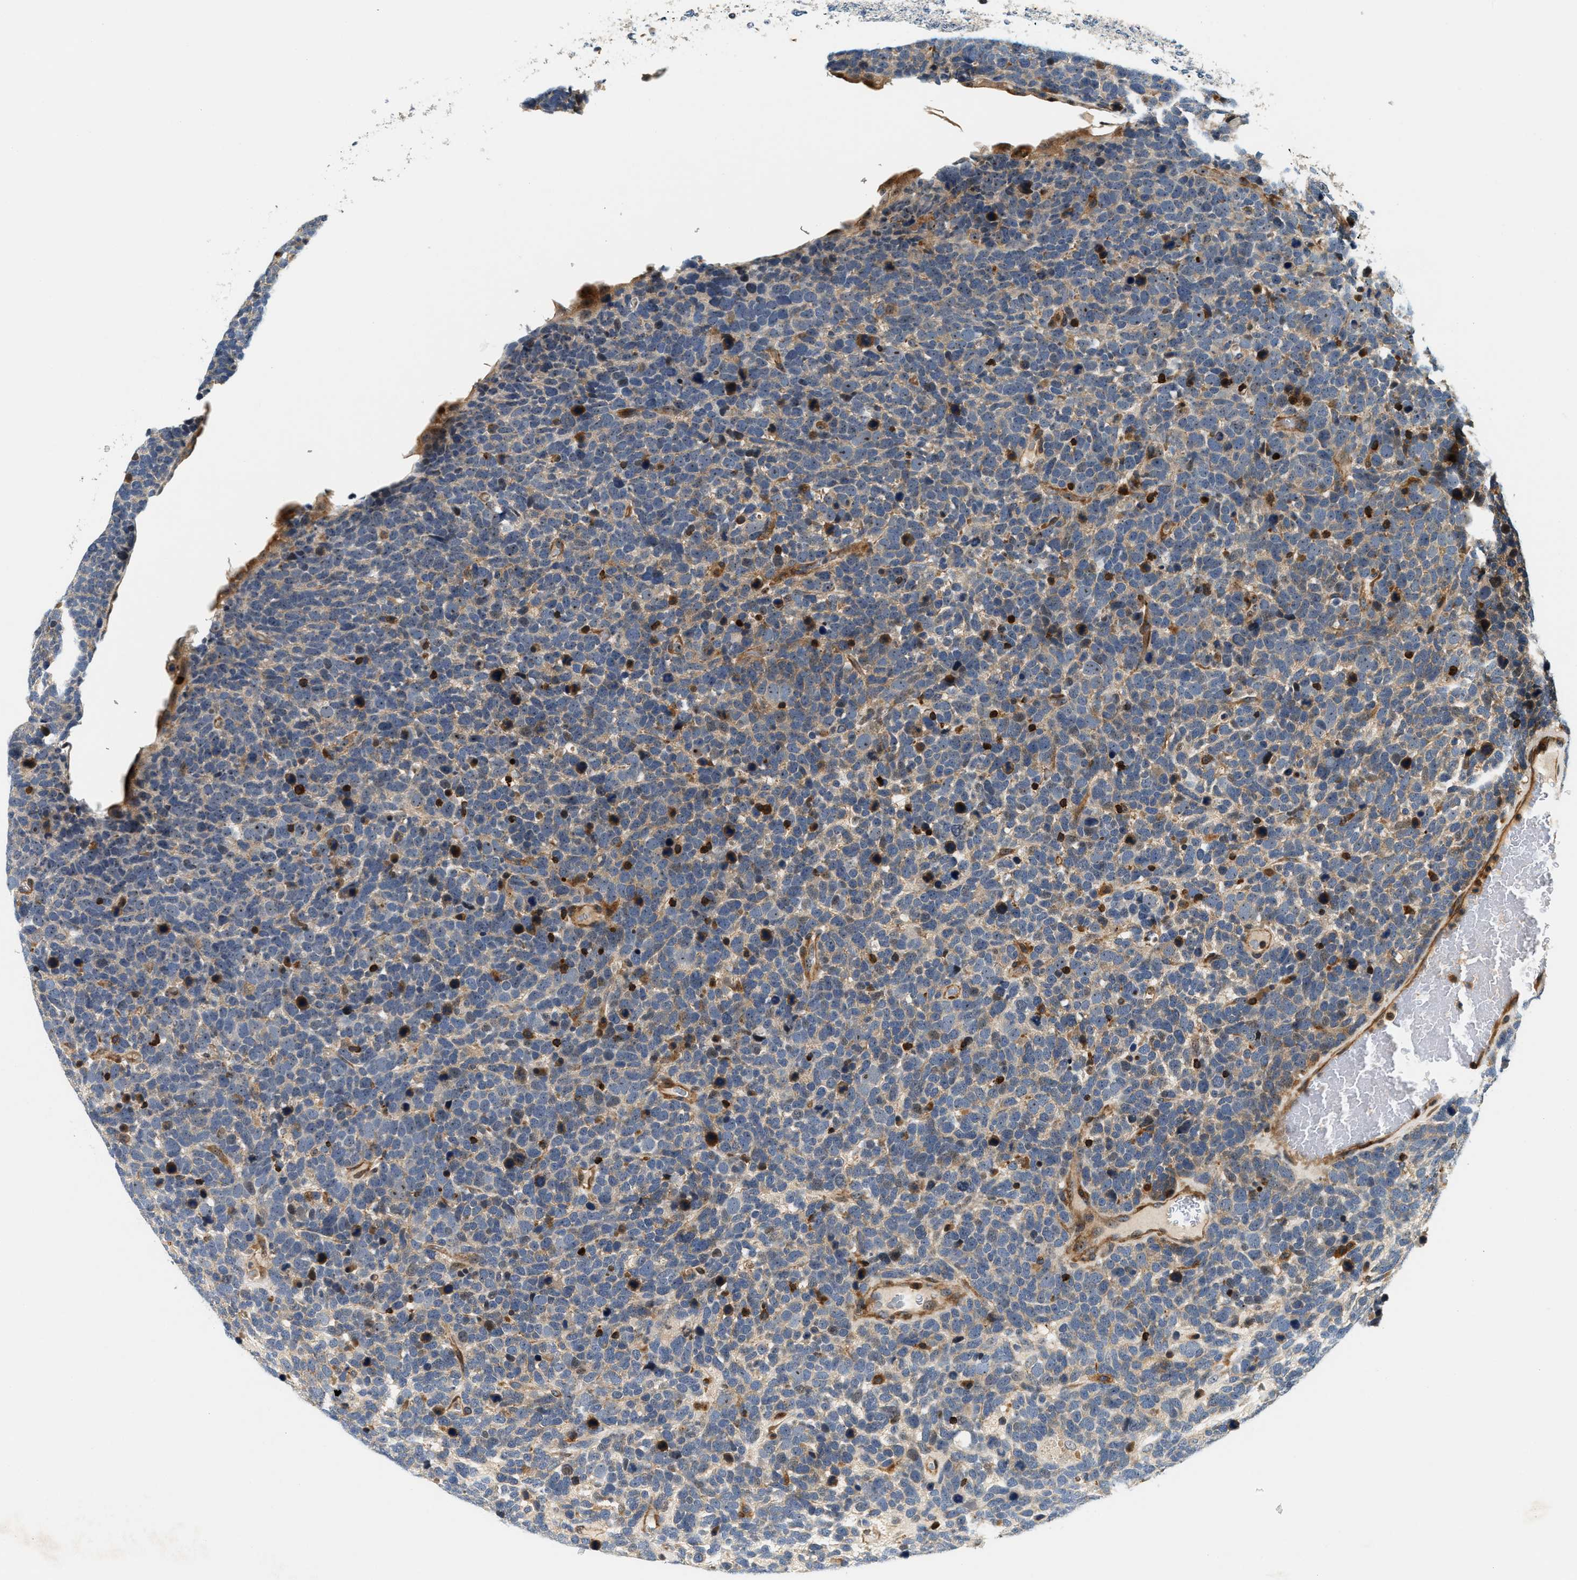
{"staining": {"intensity": "weak", "quantity": ">75%", "location": "cytoplasmic/membranous"}, "tissue": "urothelial cancer", "cell_type": "Tumor cells", "image_type": "cancer", "snomed": [{"axis": "morphology", "description": "Urothelial carcinoma, High grade"}, {"axis": "topography", "description": "Urinary bladder"}], "caption": "High-grade urothelial carcinoma stained with DAB (3,3'-diaminobenzidine) IHC reveals low levels of weak cytoplasmic/membranous expression in approximately >75% of tumor cells.", "gene": "SAMD9", "patient": {"sex": "female", "age": 82}}